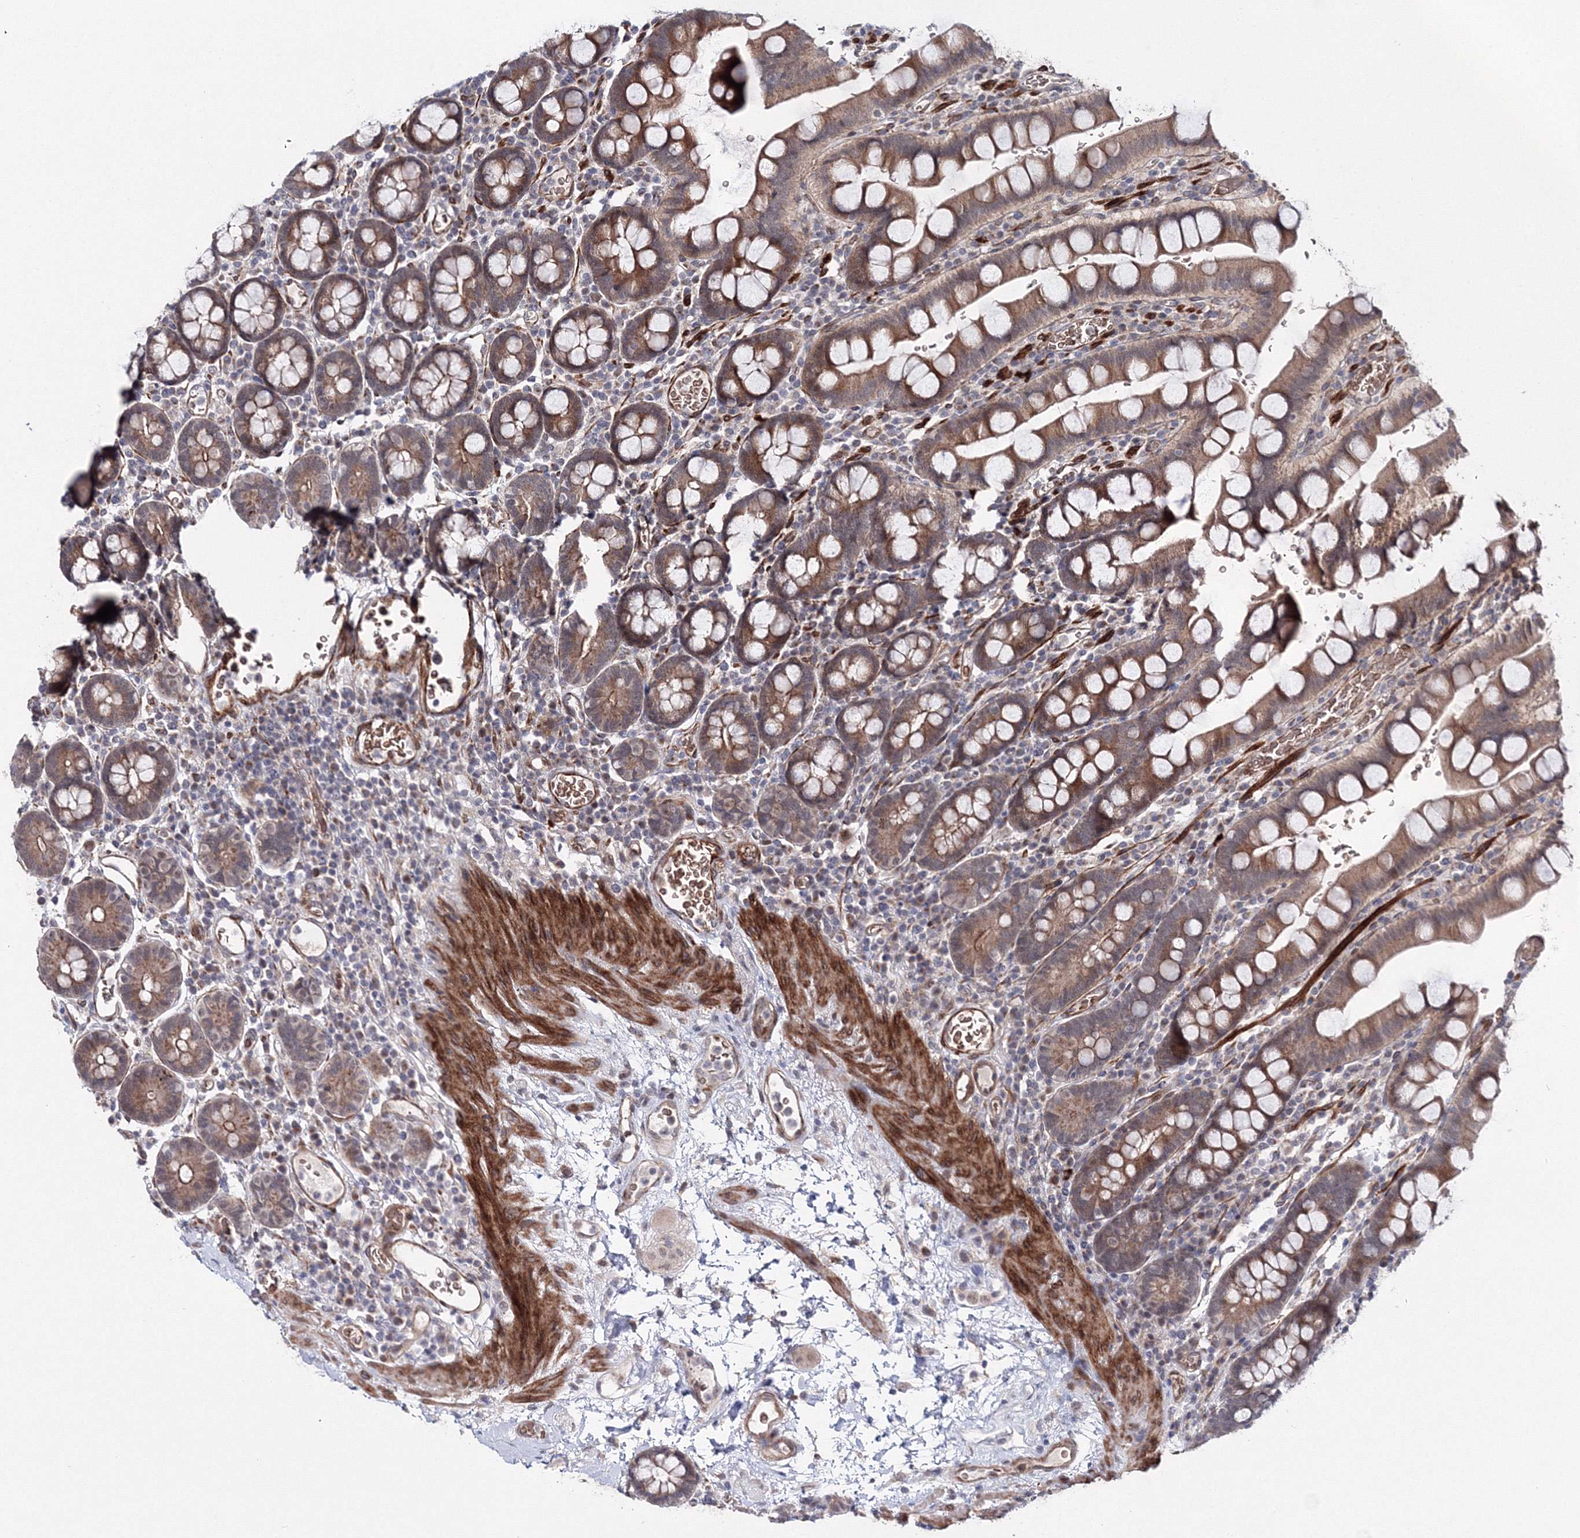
{"staining": {"intensity": "moderate", "quantity": "25%-75%", "location": "cytoplasmic/membranous"}, "tissue": "small intestine", "cell_type": "Glandular cells", "image_type": "normal", "snomed": [{"axis": "morphology", "description": "Normal tissue, NOS"}, {"axis": "topography", "description": "Stomach, upper"}, {"axis": "topography", "description": "Stomach, lower"}, {"axis": "topography", "description": "Small intestine"}], "caption": "Human small intestine stained with a protein marker displays moderate staining in glandular cells.", "gene": "C11orf52", "patient": {"sex": "male", "age": 68}}